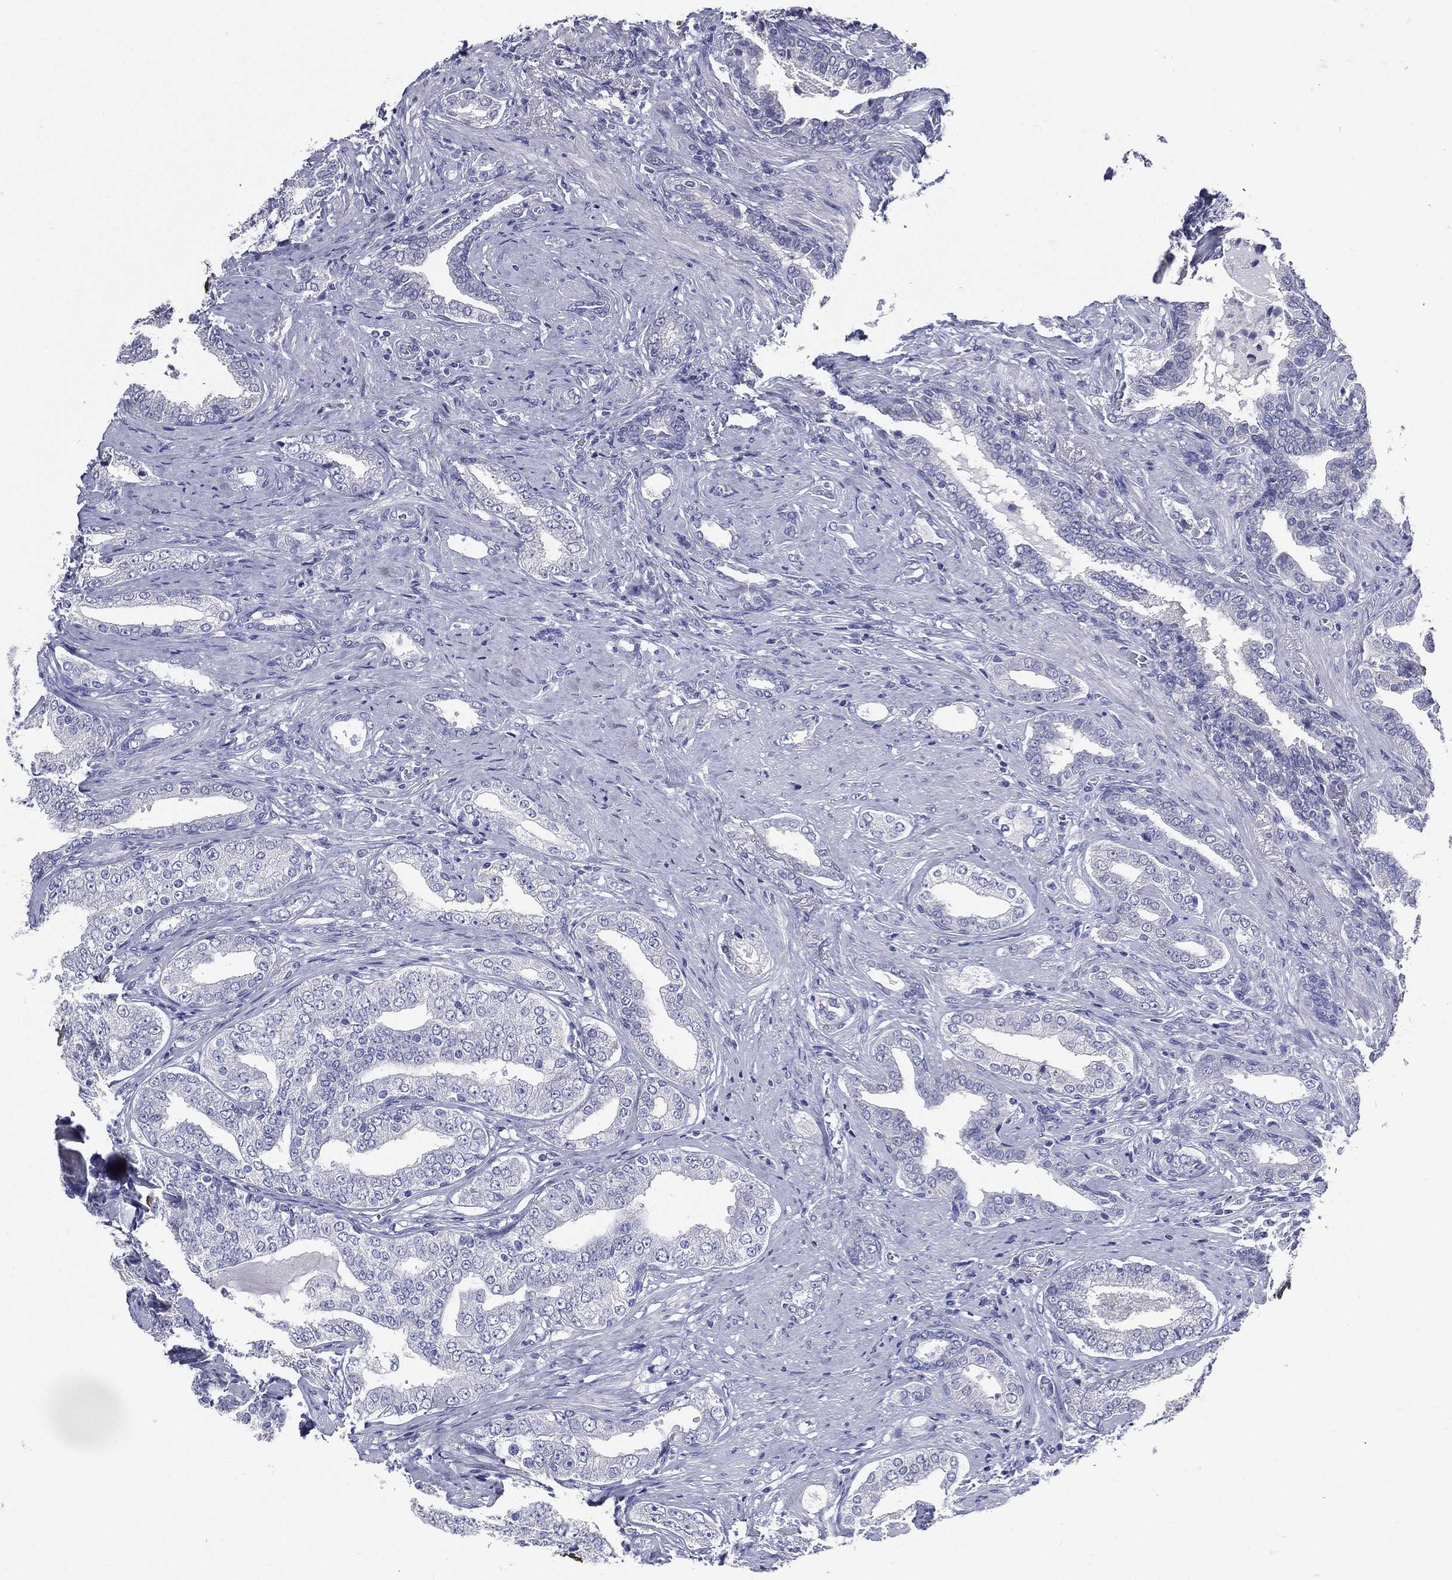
{"staining": {"intensity": "negative", "quantity": "none", "location": "none"}, "tissue": "prostate cancer", "cell_type": "Tumor cells", "image_type": "cancer", "snomed": [{"axis": "morphology", "description": "Adenocarcinoma, Low grade"}, {"axis": "topography", "description": "Prostate and seminal vesicle, NOS"}], "caption": "DAB (3,3'-diaminobenzidine) immunohistochemical staining of human prostate cancer (low-grade adenocarcinoma) demonstrates no significant expression in tumor cells.", "gene": "TGM1", "patient": {"sex": "male", "age": 61}}